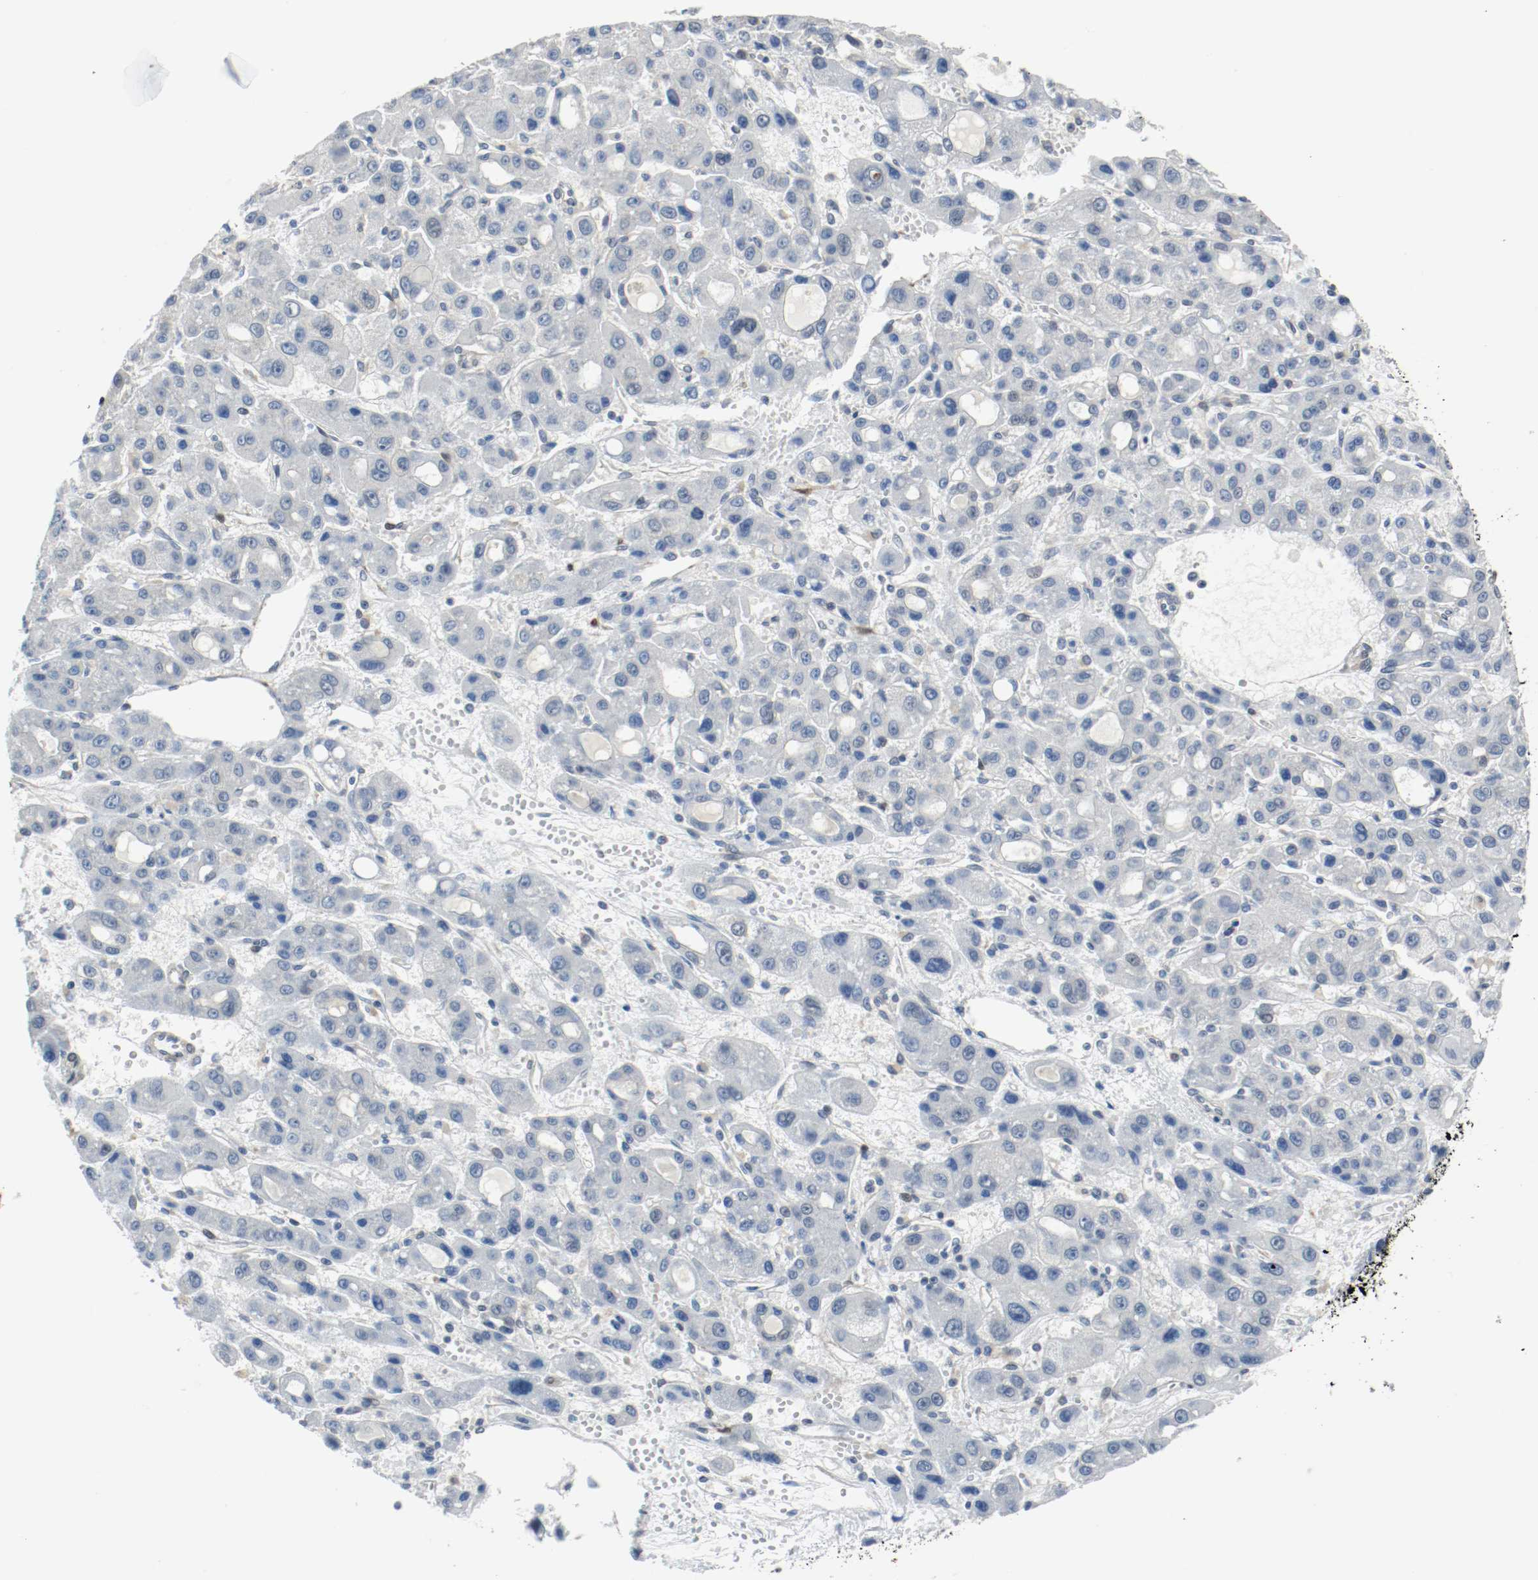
{"staining": {"intensity": "negative", "quantity": "none", "location": "none"}, "tissue": "liver cancer", "cell_type": "Tumor cells", "image_type": "cancer", "snomed": [{"axis": "morphology", "description": "Carcinoma, Hepatocellular, NOS"}, {"axis": "topography", "description": "Liver"}], "caption": "DAB immunohistochemical staining of human liver hepatocellular carcinoma exhibits no significant positivity in tumor cells. The staining is performed using DAB (3,3'-diaminobenzidine) brown chromogen with nuclei counter-stained in using hematoxylin.", "gene": "PPME1", "patient": {"sex": "male", "age": 55}}